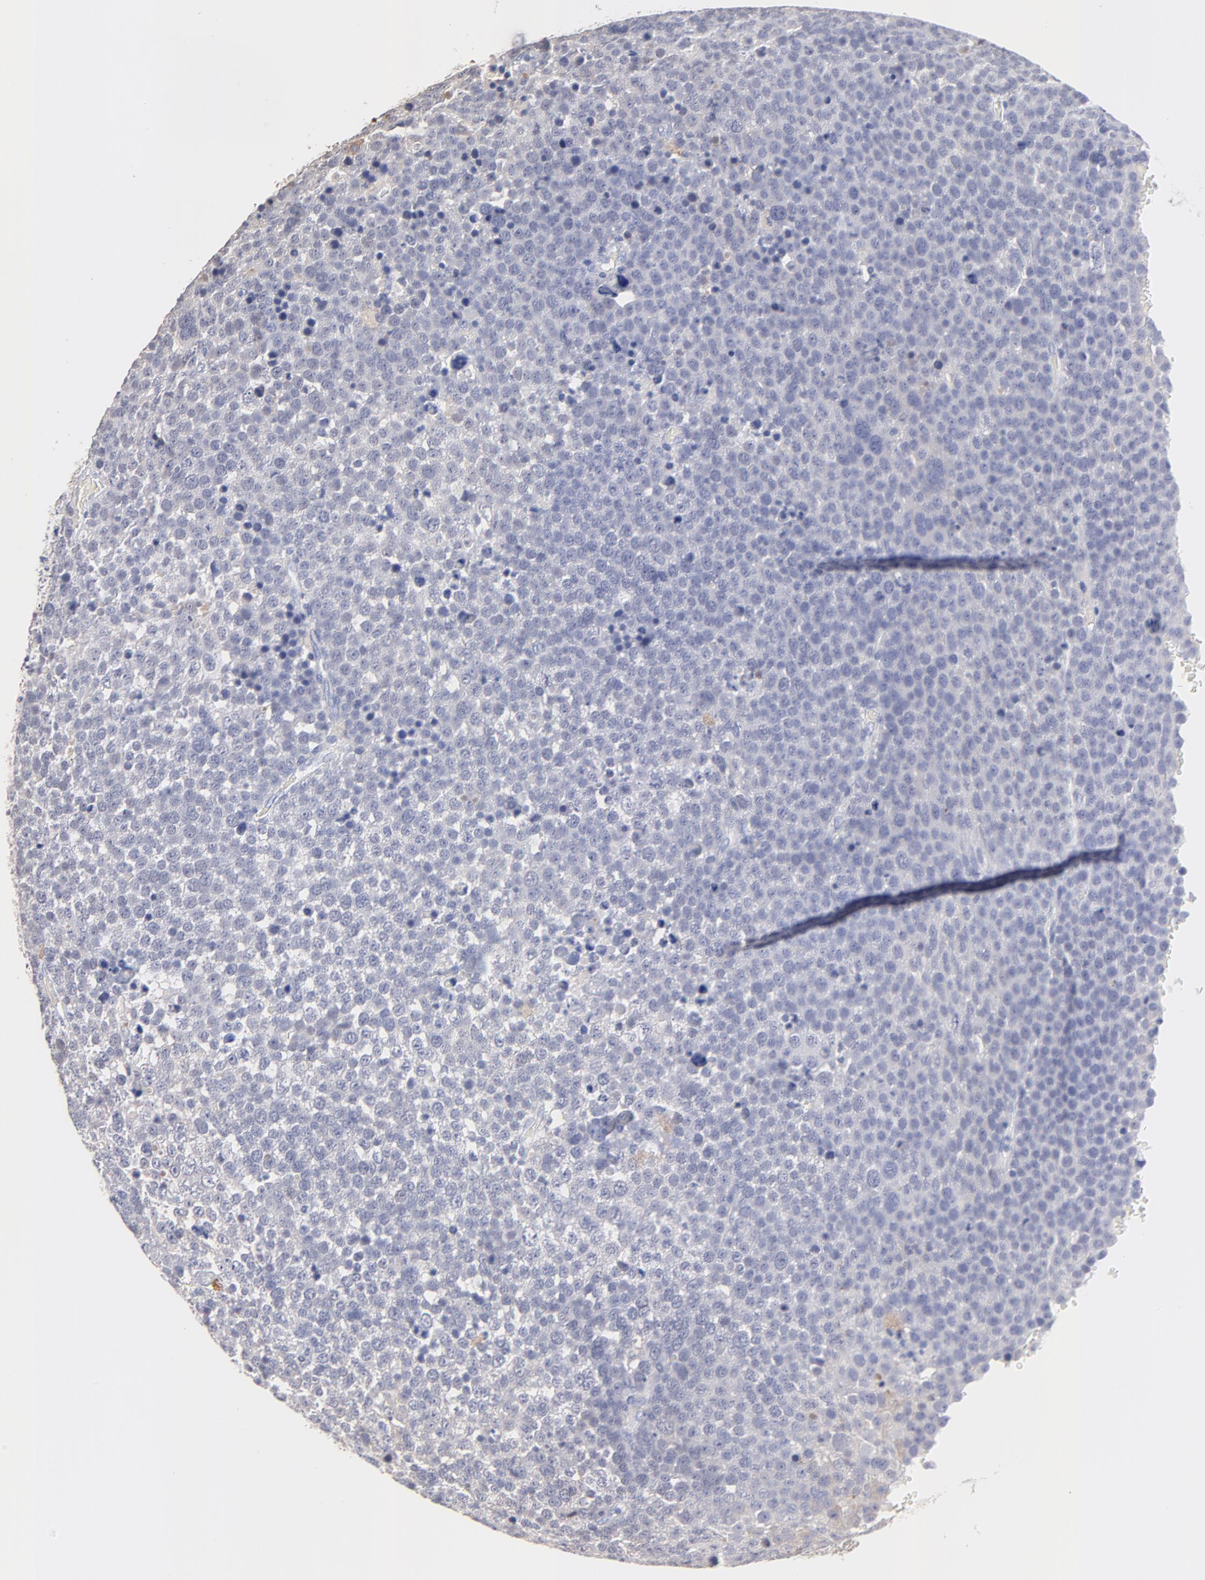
{"staining": {"intensity": "negative", "quantity": "none", "location": "none"}, "tissue": "testis cancer", "cell_type": "Tumor cells", "image_type": "cancer", "snomed": [{"axis": "morphology", "description": "Seminoma, NOS"}, {"axis": "topography", "description": "Testis"}], "caption": "Photomicrograph shows no significant protein expression in tumor cells of testis seminoma.", "gene": "SMARCA1", "patient": {"sex": "male", "age": 71}}